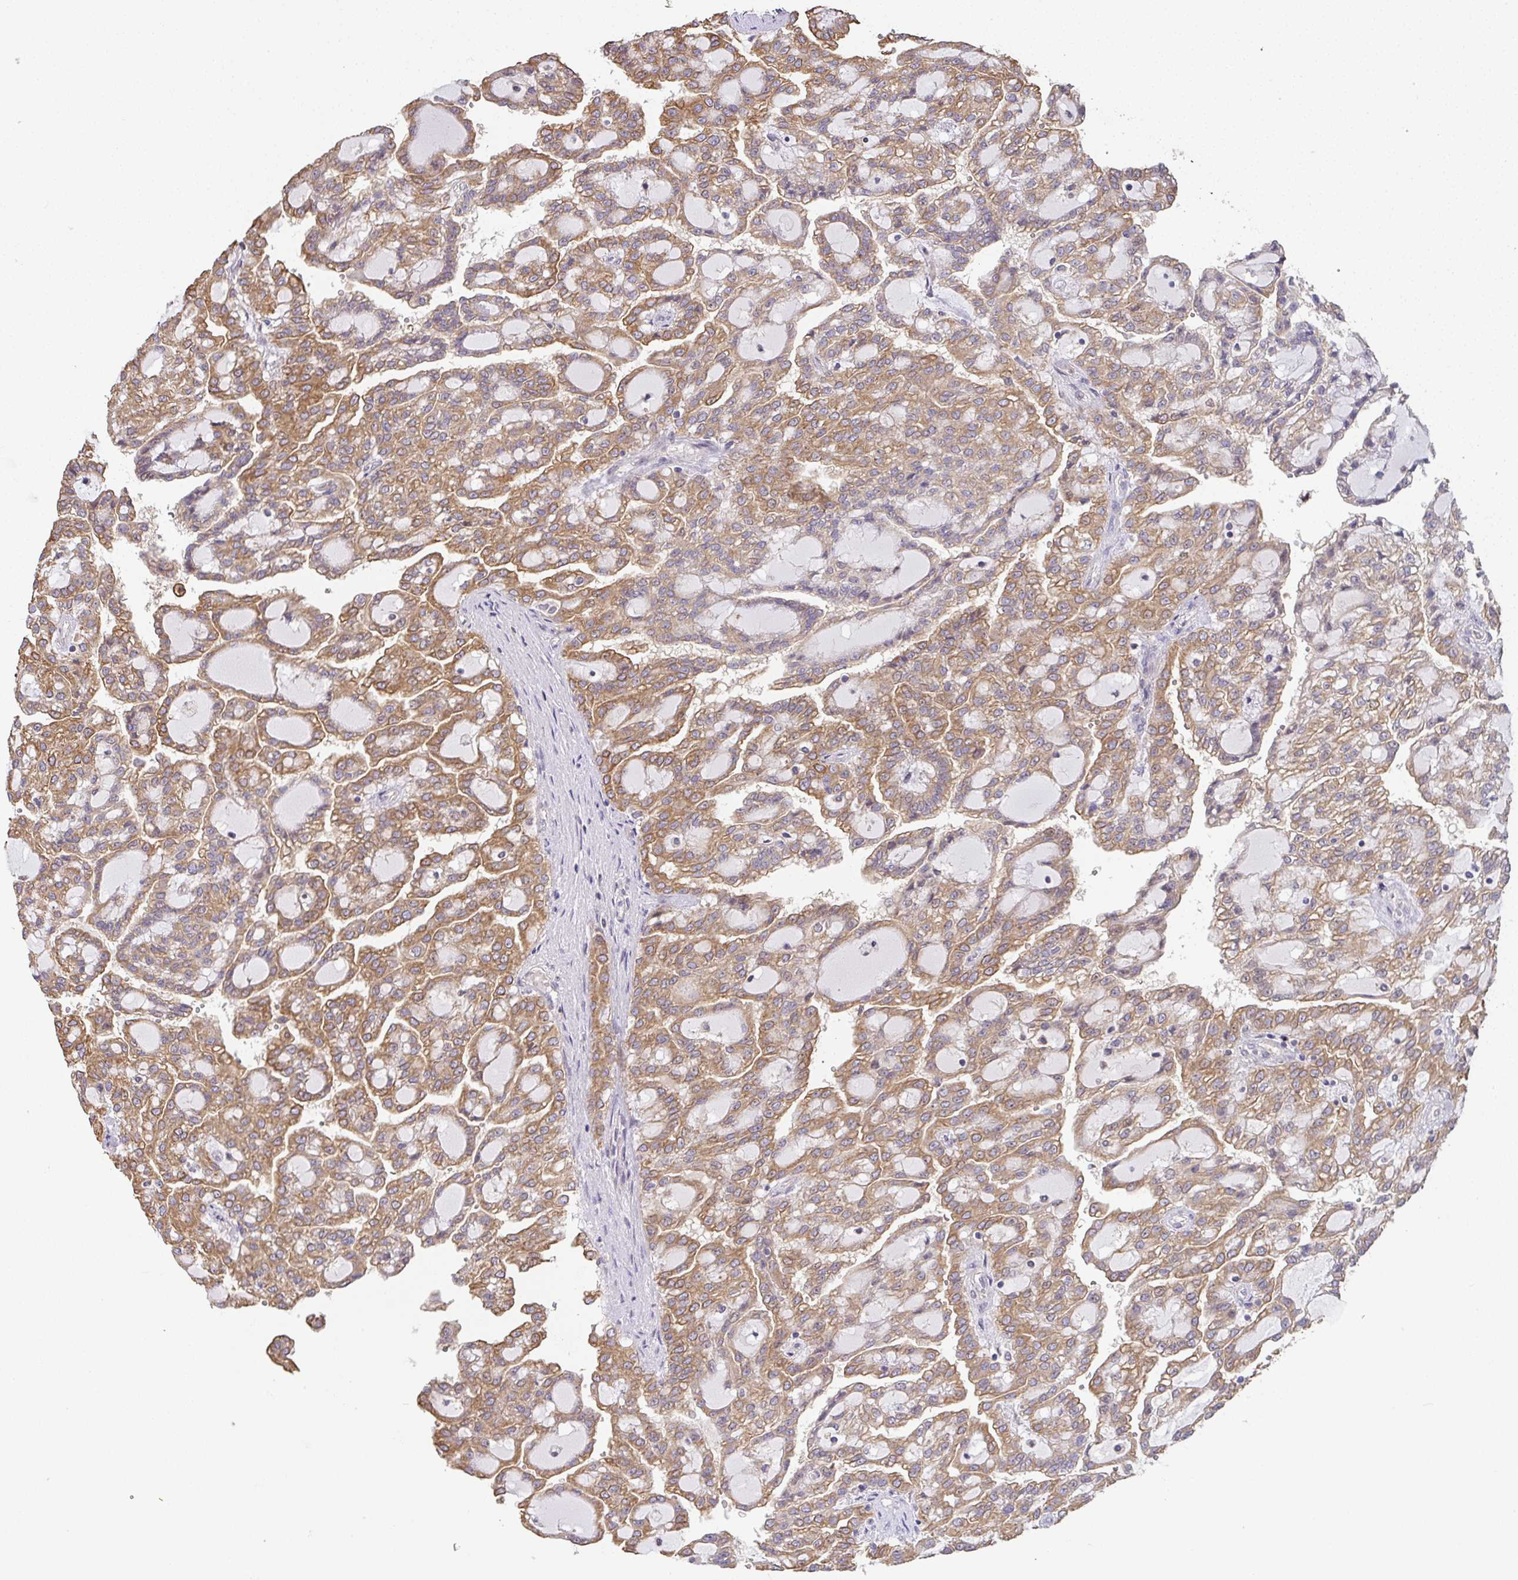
{"staining": {"intensity": "moderate", "quantity": ">75%", "location": "cytoplasmic/membranous"}, "tissue": "renal cancer", "cell_type": "Tumor cells", "image_type": "cancer", "snomed": [{"axis": "morphology", "description": "Adenocarcinoma, NOS"}, {"axis": "topography", "description": "Kidney"}], "caption": "DAB (3,3'-diaminobenzidine) immunohistochemical staining of renal cancer shows moderate cytoplasmic/membranous protein expression in about >75% of tumor cells. The staining is performed using DAB (3,3'-diaminobenzidine) brown chromogen to label protein expression. The nuclei are counter-stained blue using hematoxylin.", "gene": "EEF1AKMT1", "patient": {"sex": "male", "age": 63}}